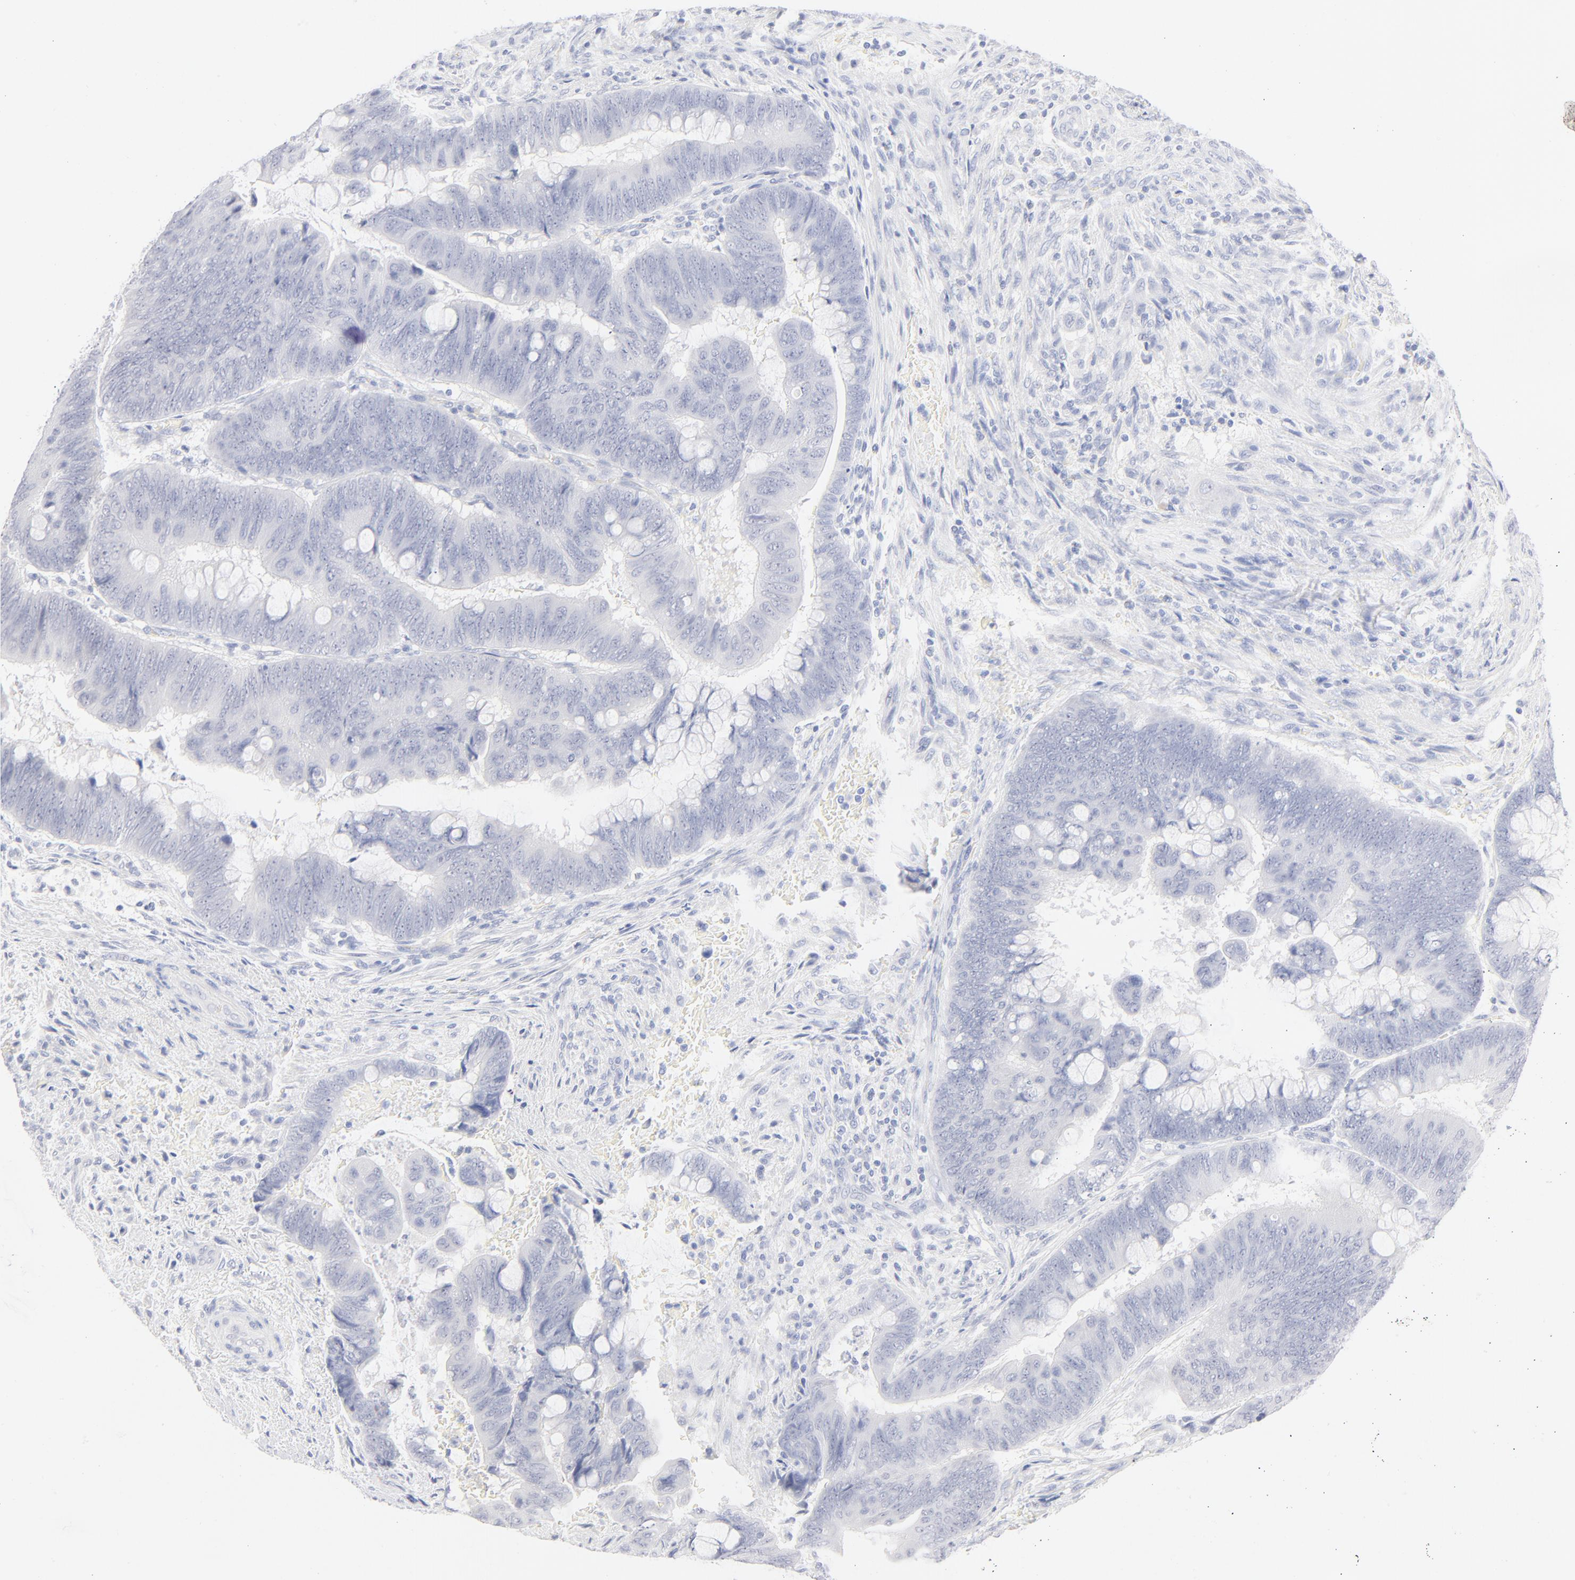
{"staining": {"intensity": "negative", "quantity": "none", "location": "none"}, "tissue": "colorectal cancer", "cell_type": "Tumor cells", "image_type": "cancer", "snomed": [{"axis": "morphology", "description": "Normal tissue, NOS"}, {"axis": "morphology", "description": "Adenocarcinoma, NOS"}, {"axis": "topography", "description": "Rectum"}], "caption": "Immunohistochemistry image of colorectal cancer stained for a protein (brown), which displays no expression in tumor cells.", "gene": "ONECUT1", "patient": {"sex": "male", "age": 92}}